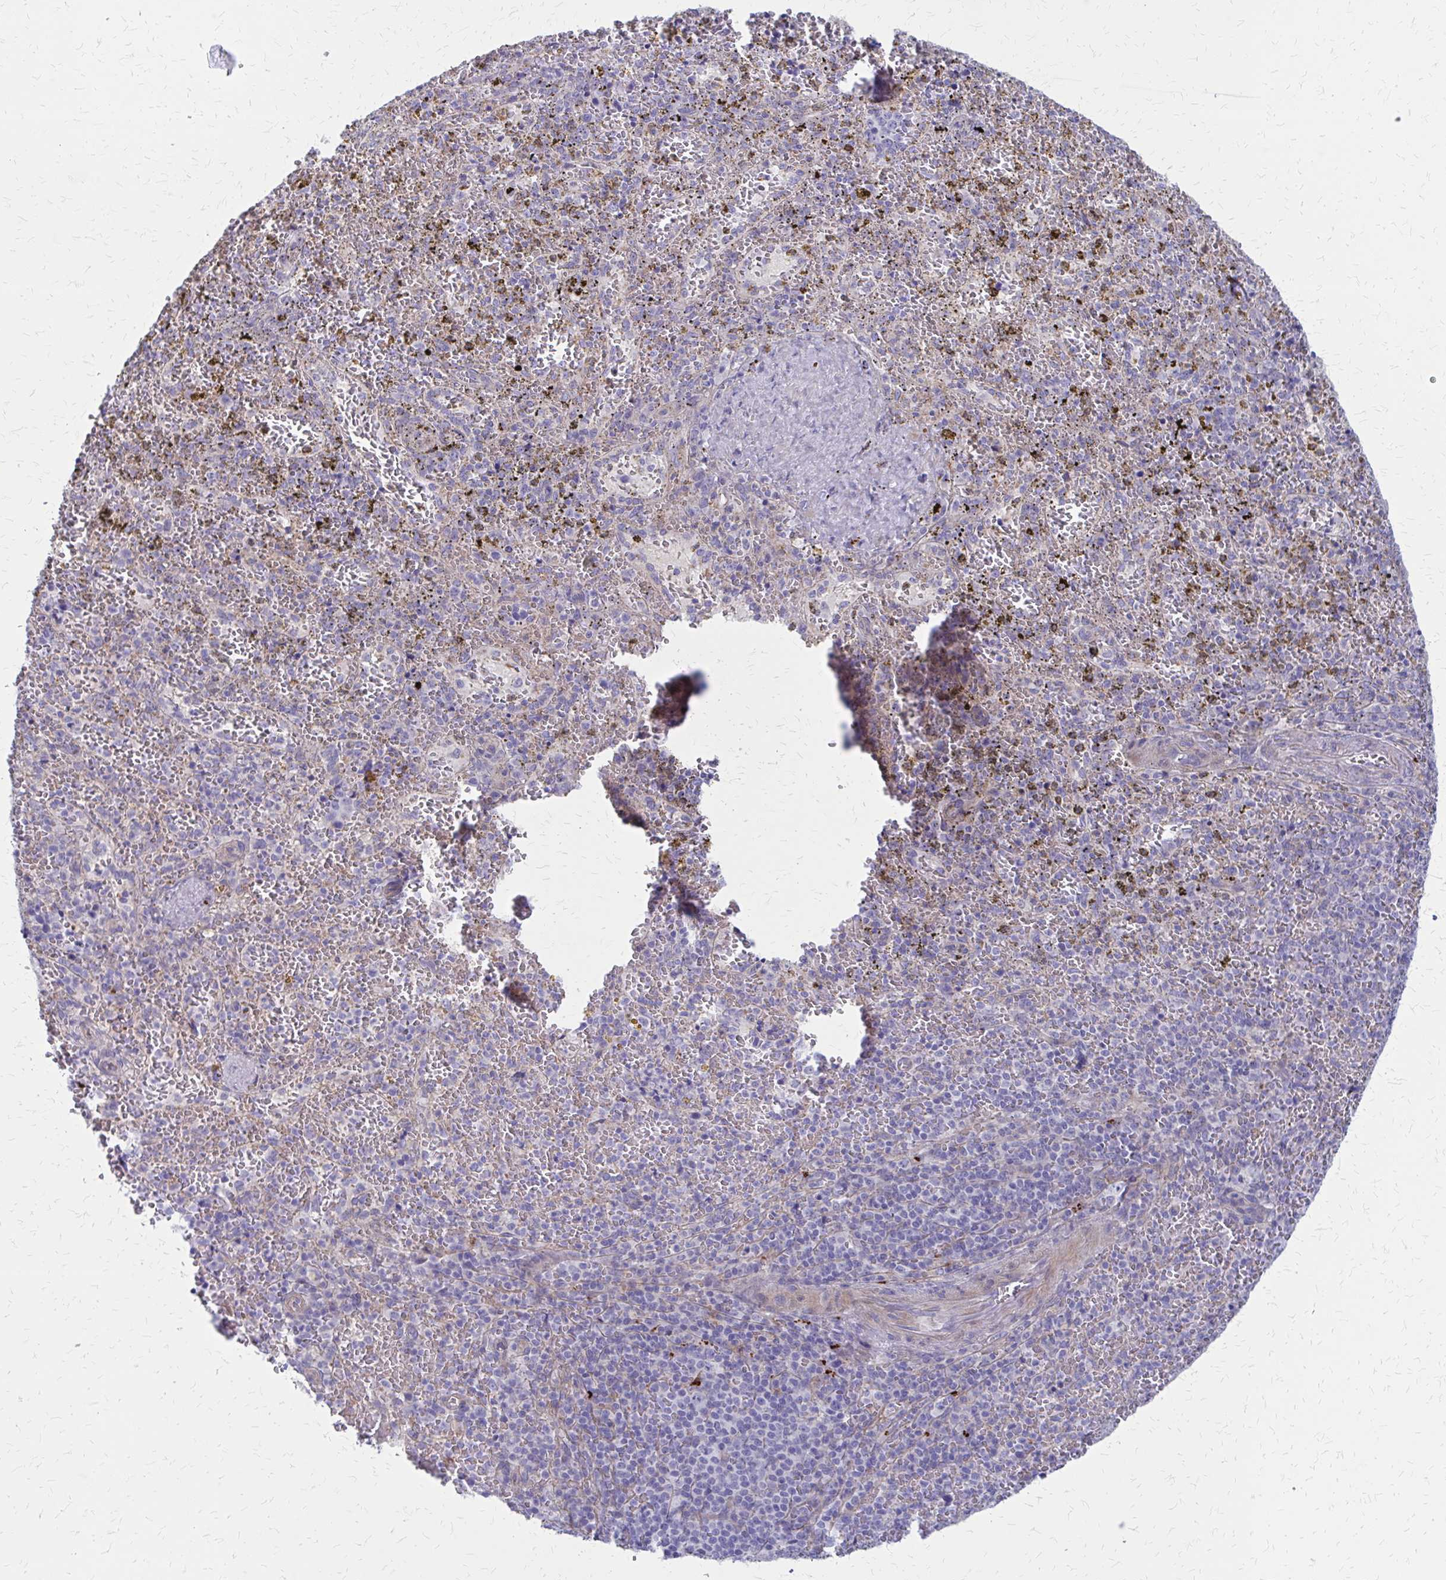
{"staining": {"intensity": "negative", "quantity": "none", "location": "none"}, "tissue": "spleen", "cell_type": "Cells in red pulp", "image_type": "normal", "snomed": [{"axis": "morphology", "description": "Normal tissue, NOS"}, {"axis": "topography", "description": "Spleen"}], "caption": "Protein analysis of normal spleen shows no significant staining in cells in red pulp.", "gene": "GLYATL2", "patient": {"sex": "female", "age": 50}}